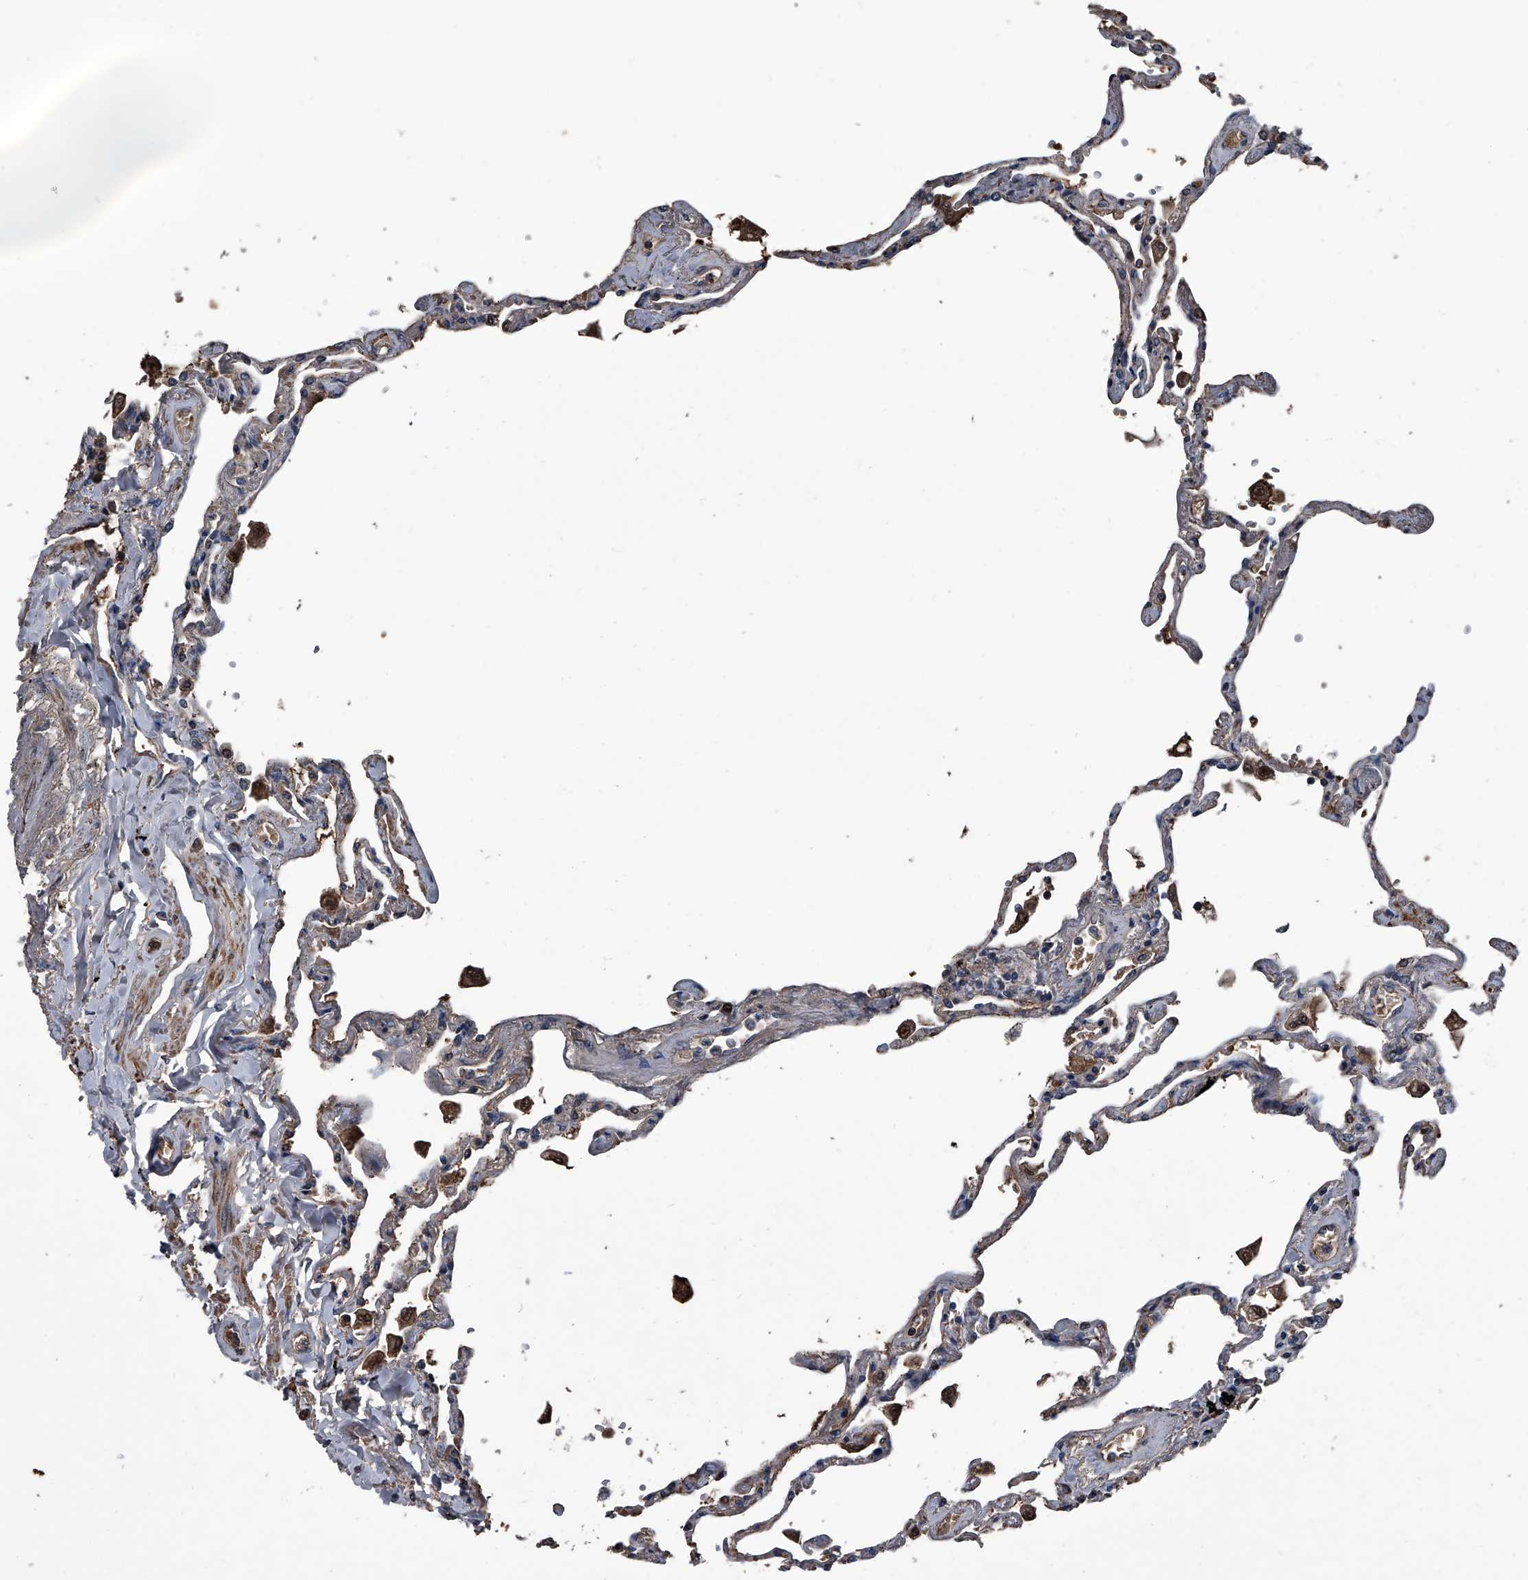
{"staining": {"intensity": "moderate", "quantity": "<25%", "location": "cytoplasmic/membranous"}, "tissue": "lung", "cell_type": "Alveolar cells", "image_type": "normal", "snomed": [{"axis": "morphology", "description": "Normal tissue, NOS"}, {"axis": "topography", "description": "Lung"}], "caption": "Alveolar cells reveal moderate cytoplasmic/membranous expression in approximately <25% of cells in benign lung.", "gene": "KIF13A", "patient": {"sex": "female", "age": 67}}